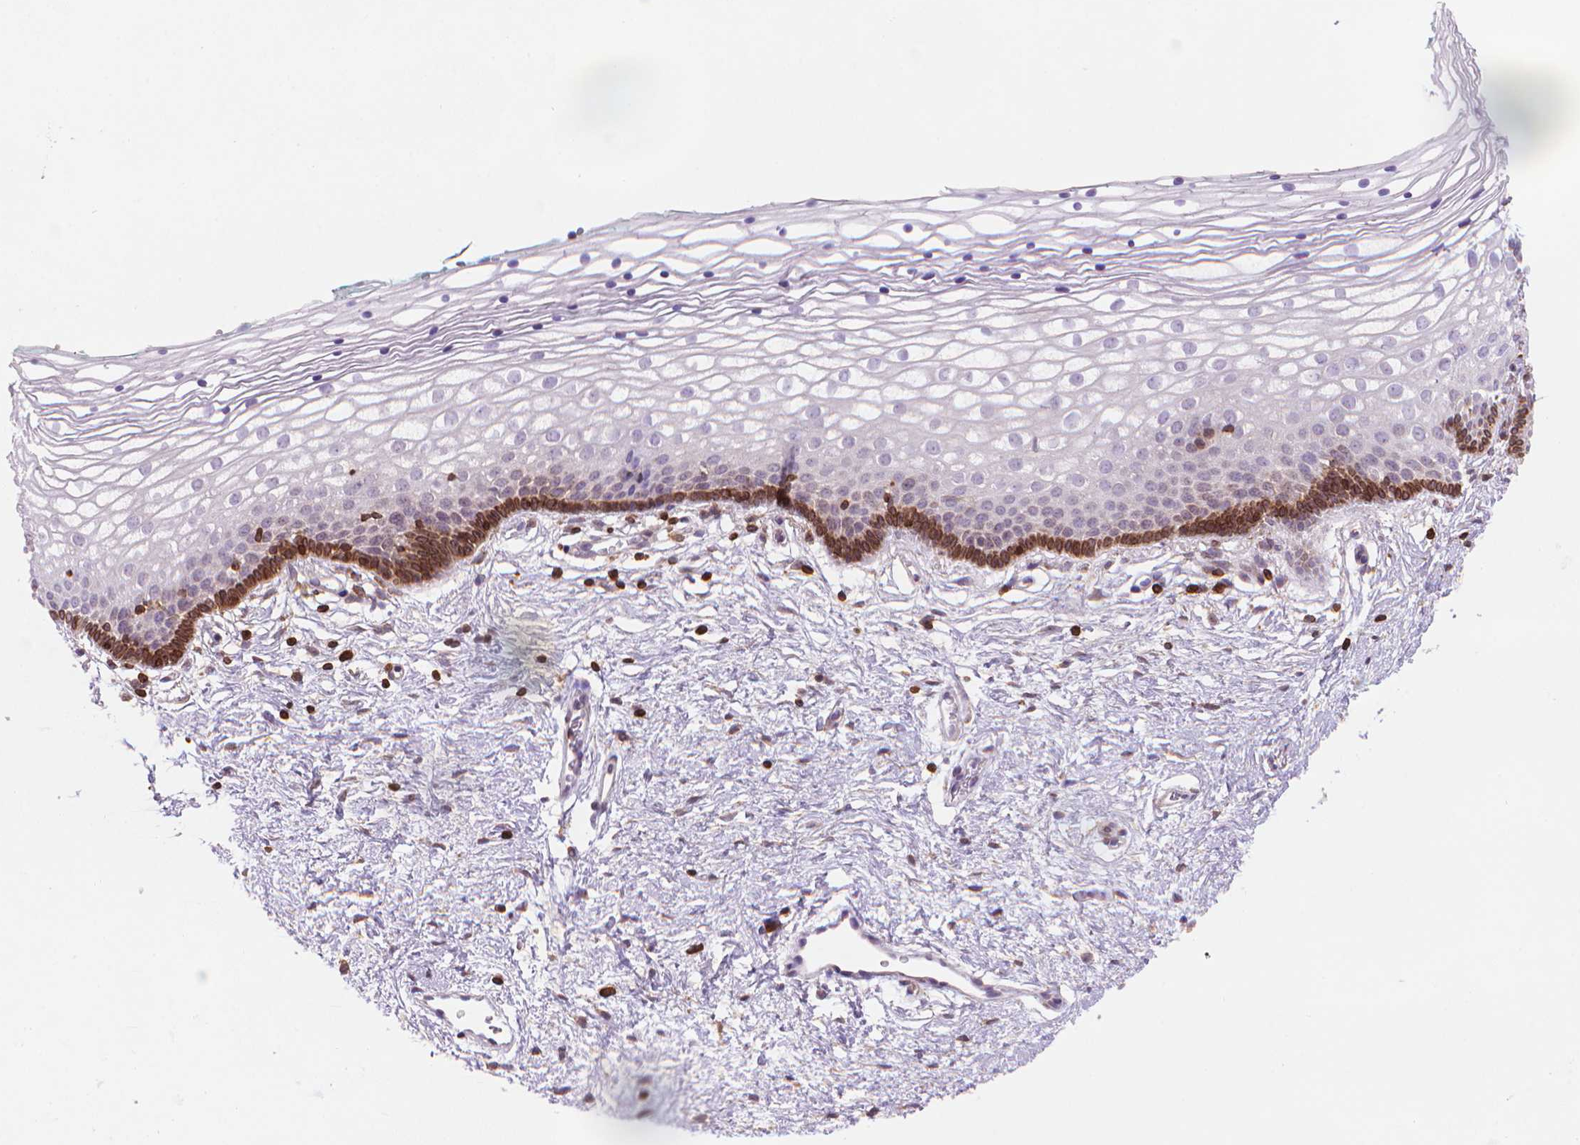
{"staining": {"intensity": "strong", "quantity": "<25%", "location": "cytoplasmic/membranous"}, "tissue": "vagina", "cell_type": "Squamous epithelial cells", "image_type": "normal", "snomed": [{"axis": "morphology", "description": "Normal tissue, NOS"}, {"axis": "topography", "description": "Vagina"}], "caption": "Protein analysis of normal vagina exhibits strong cytoplasmic/membranous expression in approximately <25% of squamous epithelial cells.", "gene": "BCL2", "patient": {"sex": "female", "age": 36}}